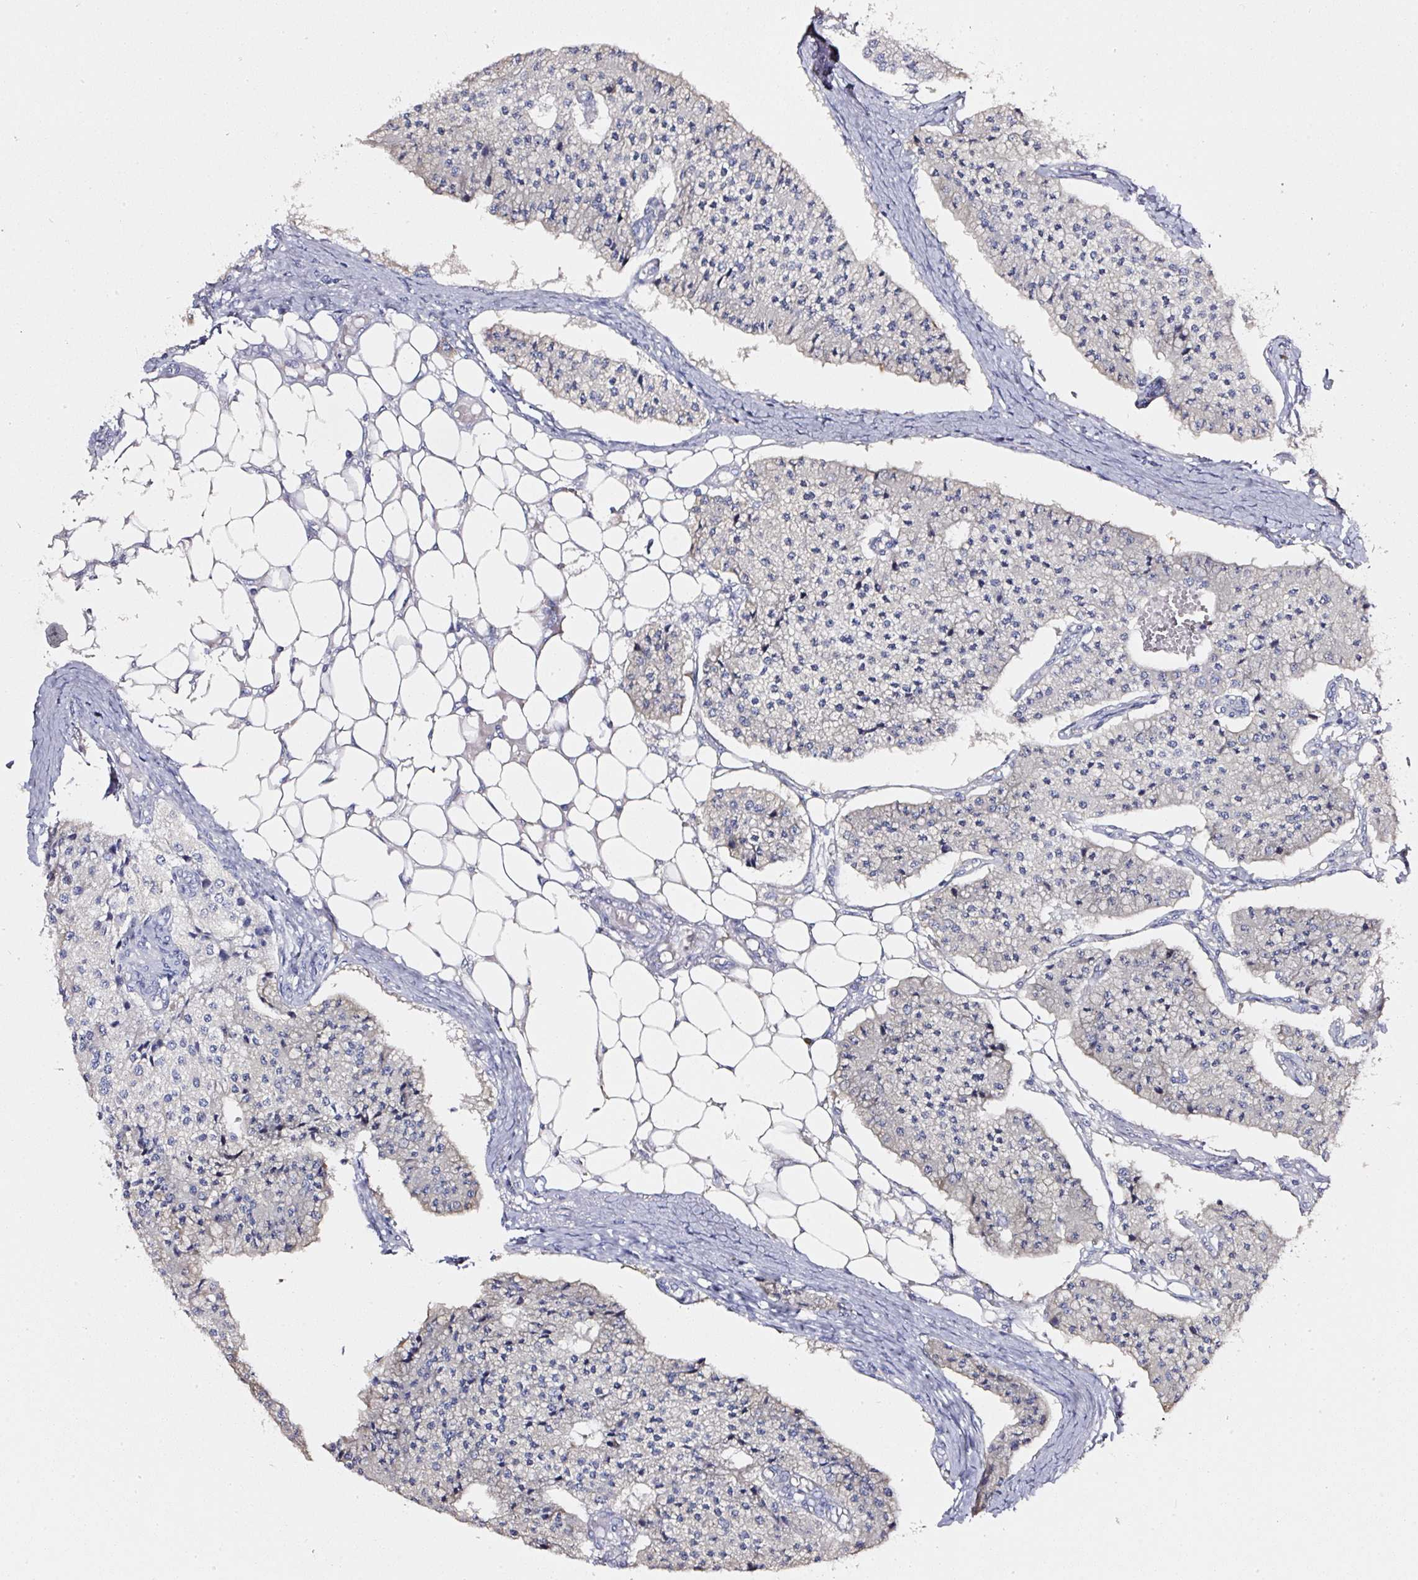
{"staining": {"intensity": "negative", "quantity": "none", "location": "none"}, "tissue": "carcinoid", "cell_type": "Tumor cells", "image_type": "cancer", "snomed": [{"axis": "morphology", "description": "Carcinoid, malignant, NOS"}, {"axis": "topography", "description": "Colon"}], "caption": "This is an immunohistochemistry micrograph of carcinoid (malignant). There is no expression in tumor cells.", "gene": "PDXDC1", "patient": {"sex": "female", "age": 52}}